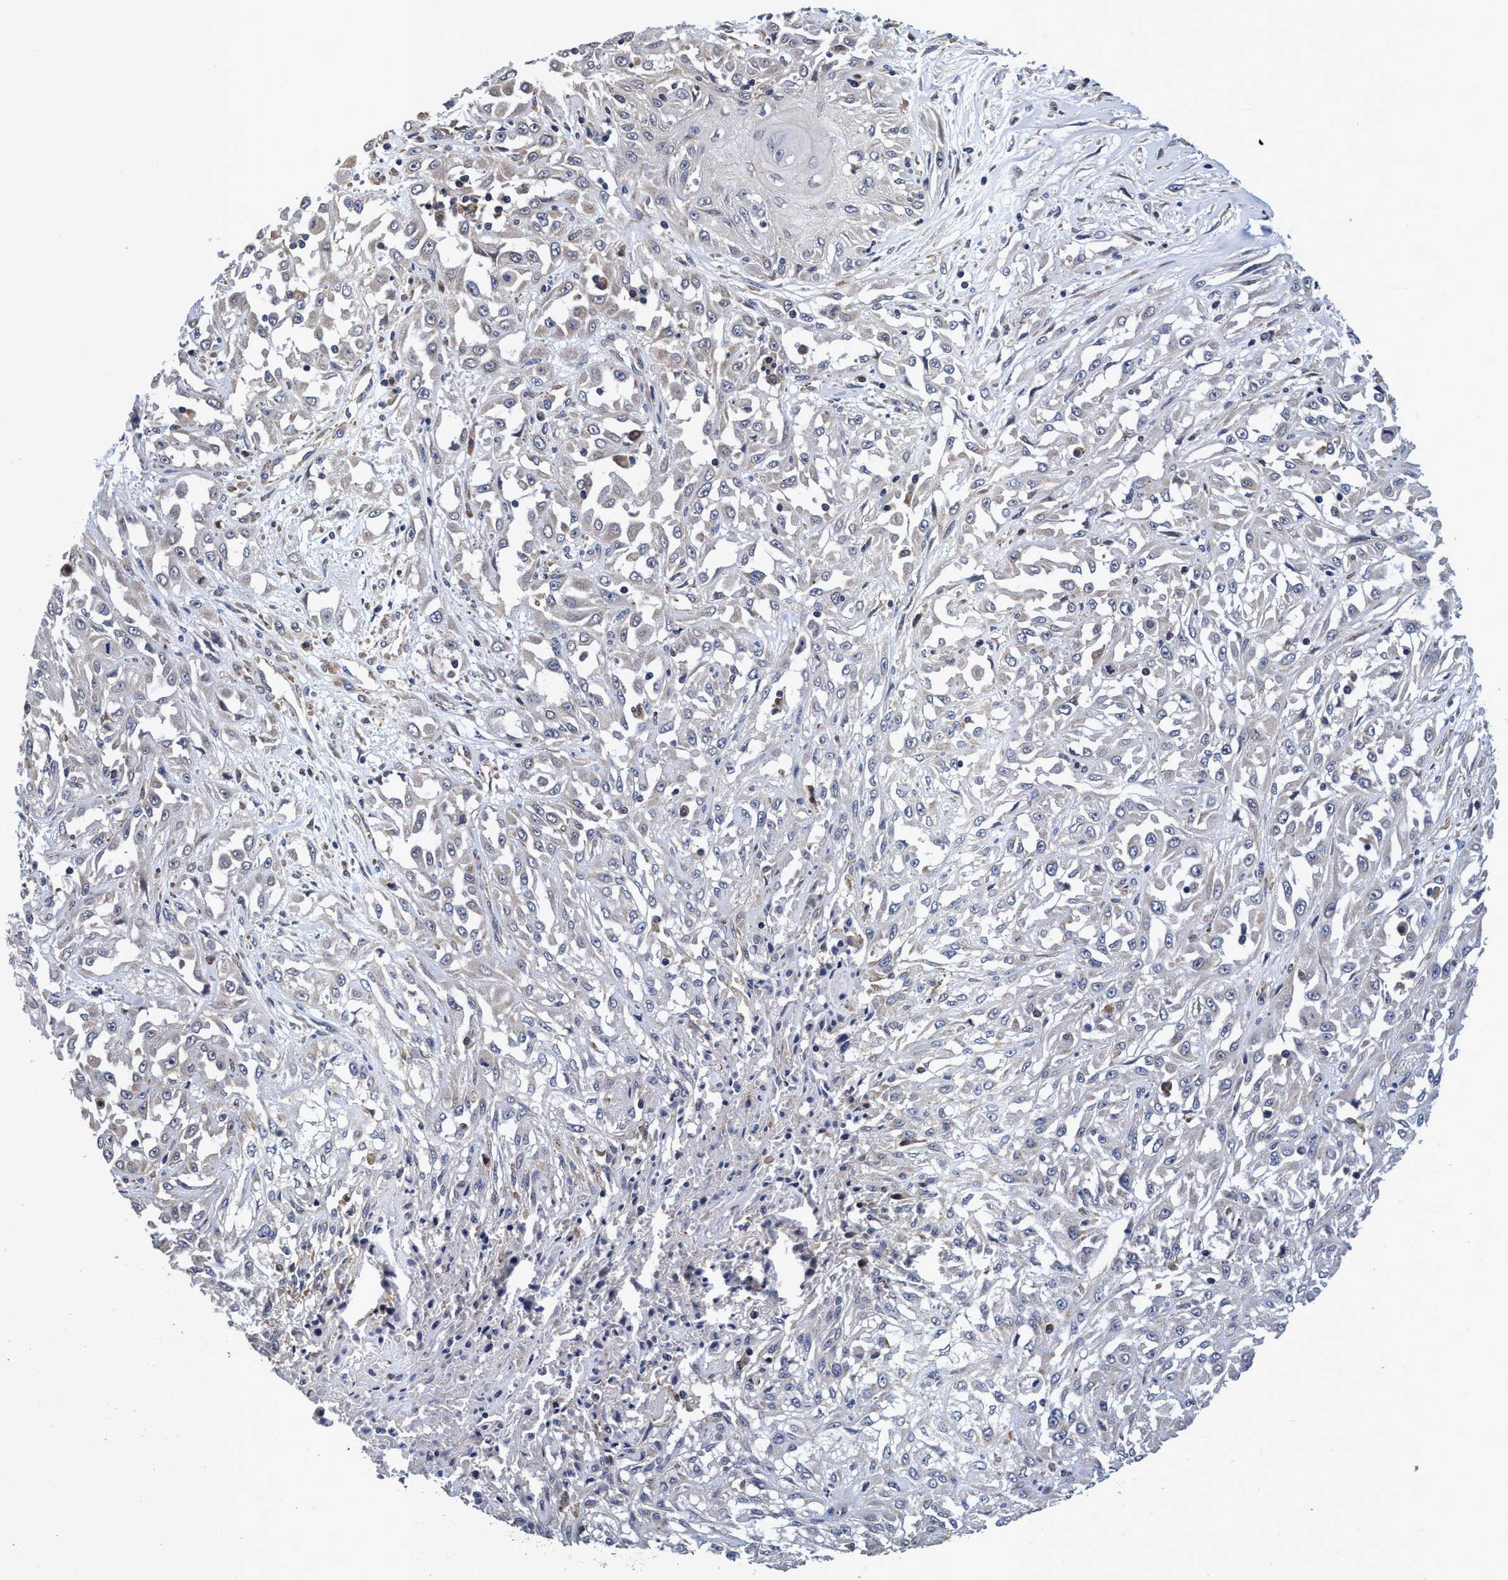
{"staining": {"intensity": "negative", "quantity": "none", "location": "none"}, "tissue": "skin cancer", "cell_type": "Tumor cells", "image_type": "cancer", "snomed": [{"axis": "morphology", "description": "Squamous cell carcinoma, NOS"}, {"axis": "morphology", "description": "Squamous cell carcinoma, metastatic, NOS"}, {"axis": "topography", "description": "Skin"}, {"axis": "topography", "description": "Lymph node"}], "caption": "A high-resolution image shows immunohistochemistry (IHC) staining of skin metastatic squamous cell carcinoma, which exhibits no significant staining in tumor cells.", "gene": "CALCOCO2", "patient": {"sex": "male", "age": 75}}